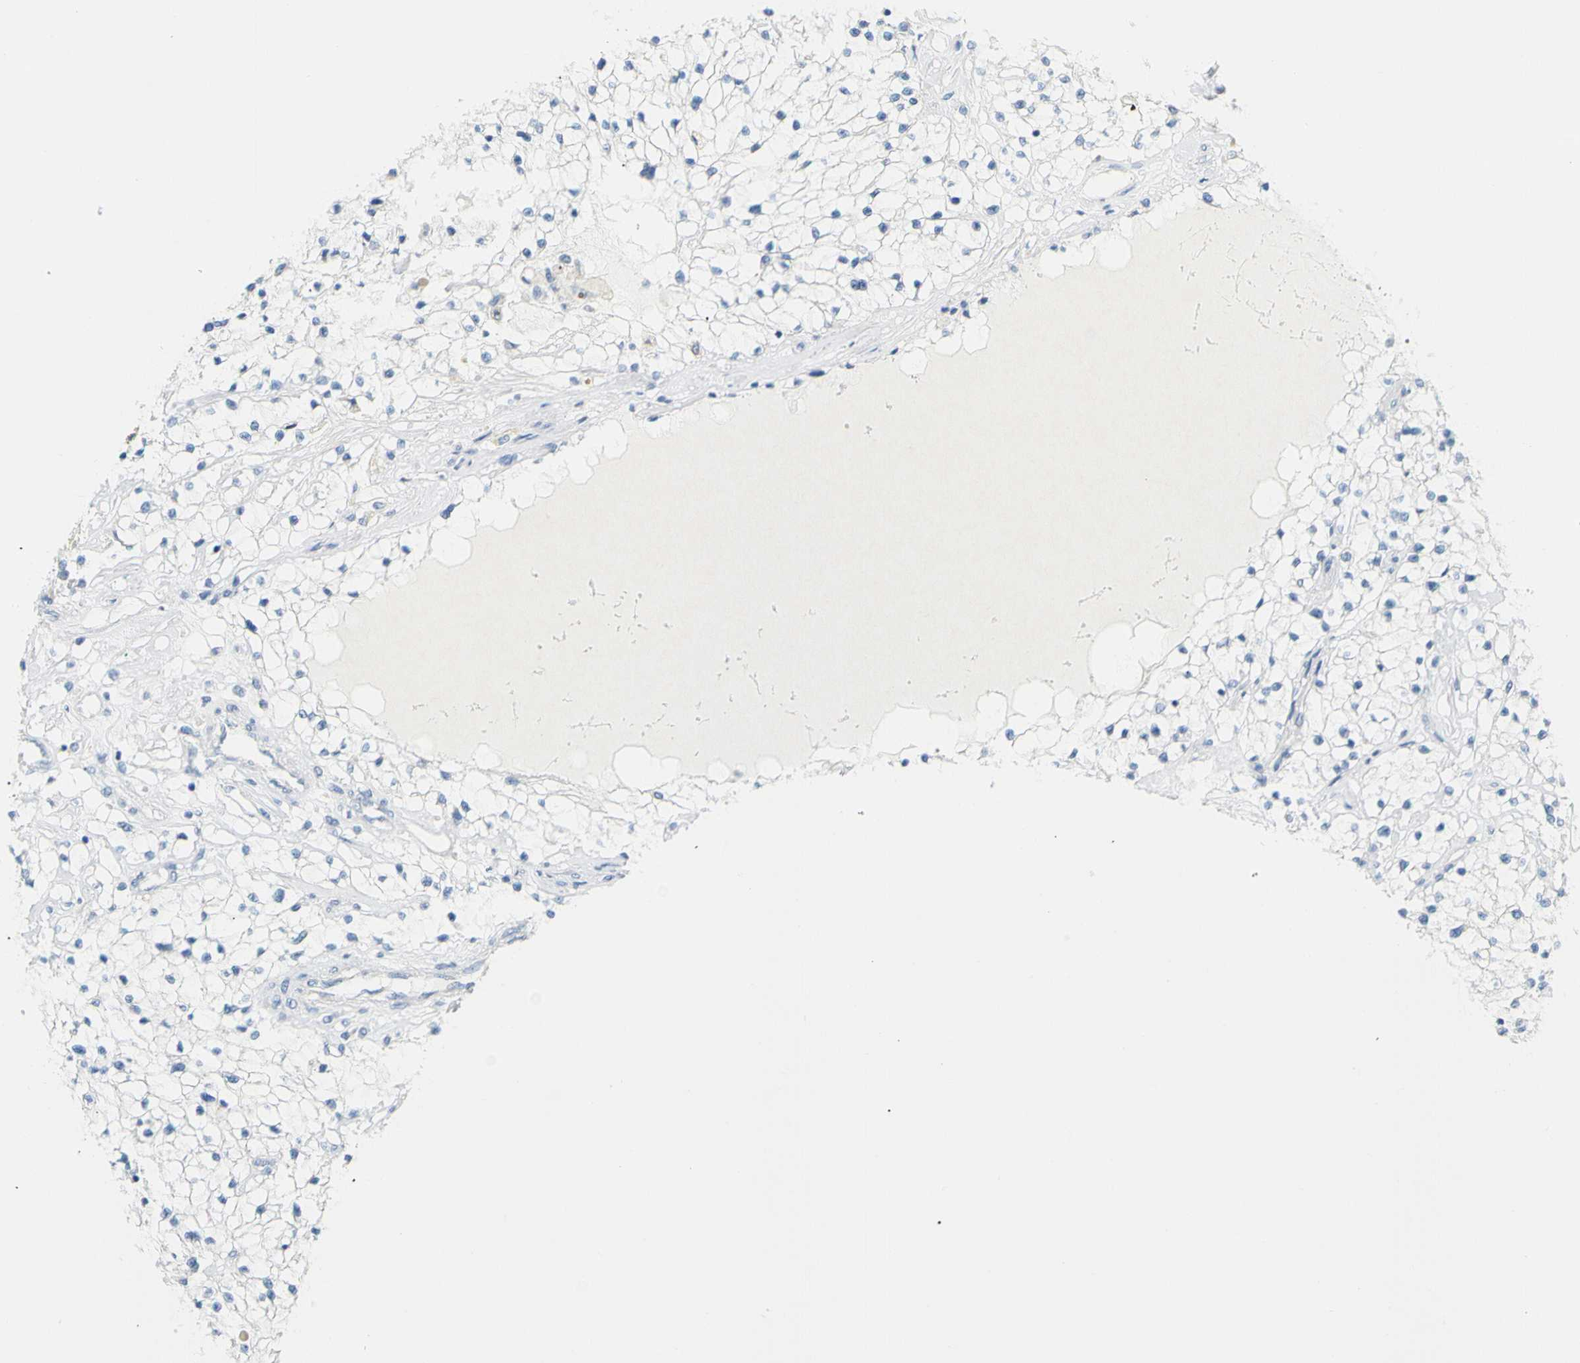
{"staining": {"intensity": "negative", "quantity": "none", "location": "none"}, "tissue": "renal cancer", "cell_type": "Tumor cells", "image_type": "cancer", "snomed": [{"axis": "morphology", "description": "Adenocarcinoma, NOS"}, {"axis": "topography", "description": "Kidney"}], "caption": "This is a image of IHC staining of adenocarcinoma (renal), which shows no expression in tumor cells. (Brightfield microscopy of DAB immunohistochemistry at high magnification).", "gene": "OPN1SW", "patient": {"sex": "male", "age": 68}}